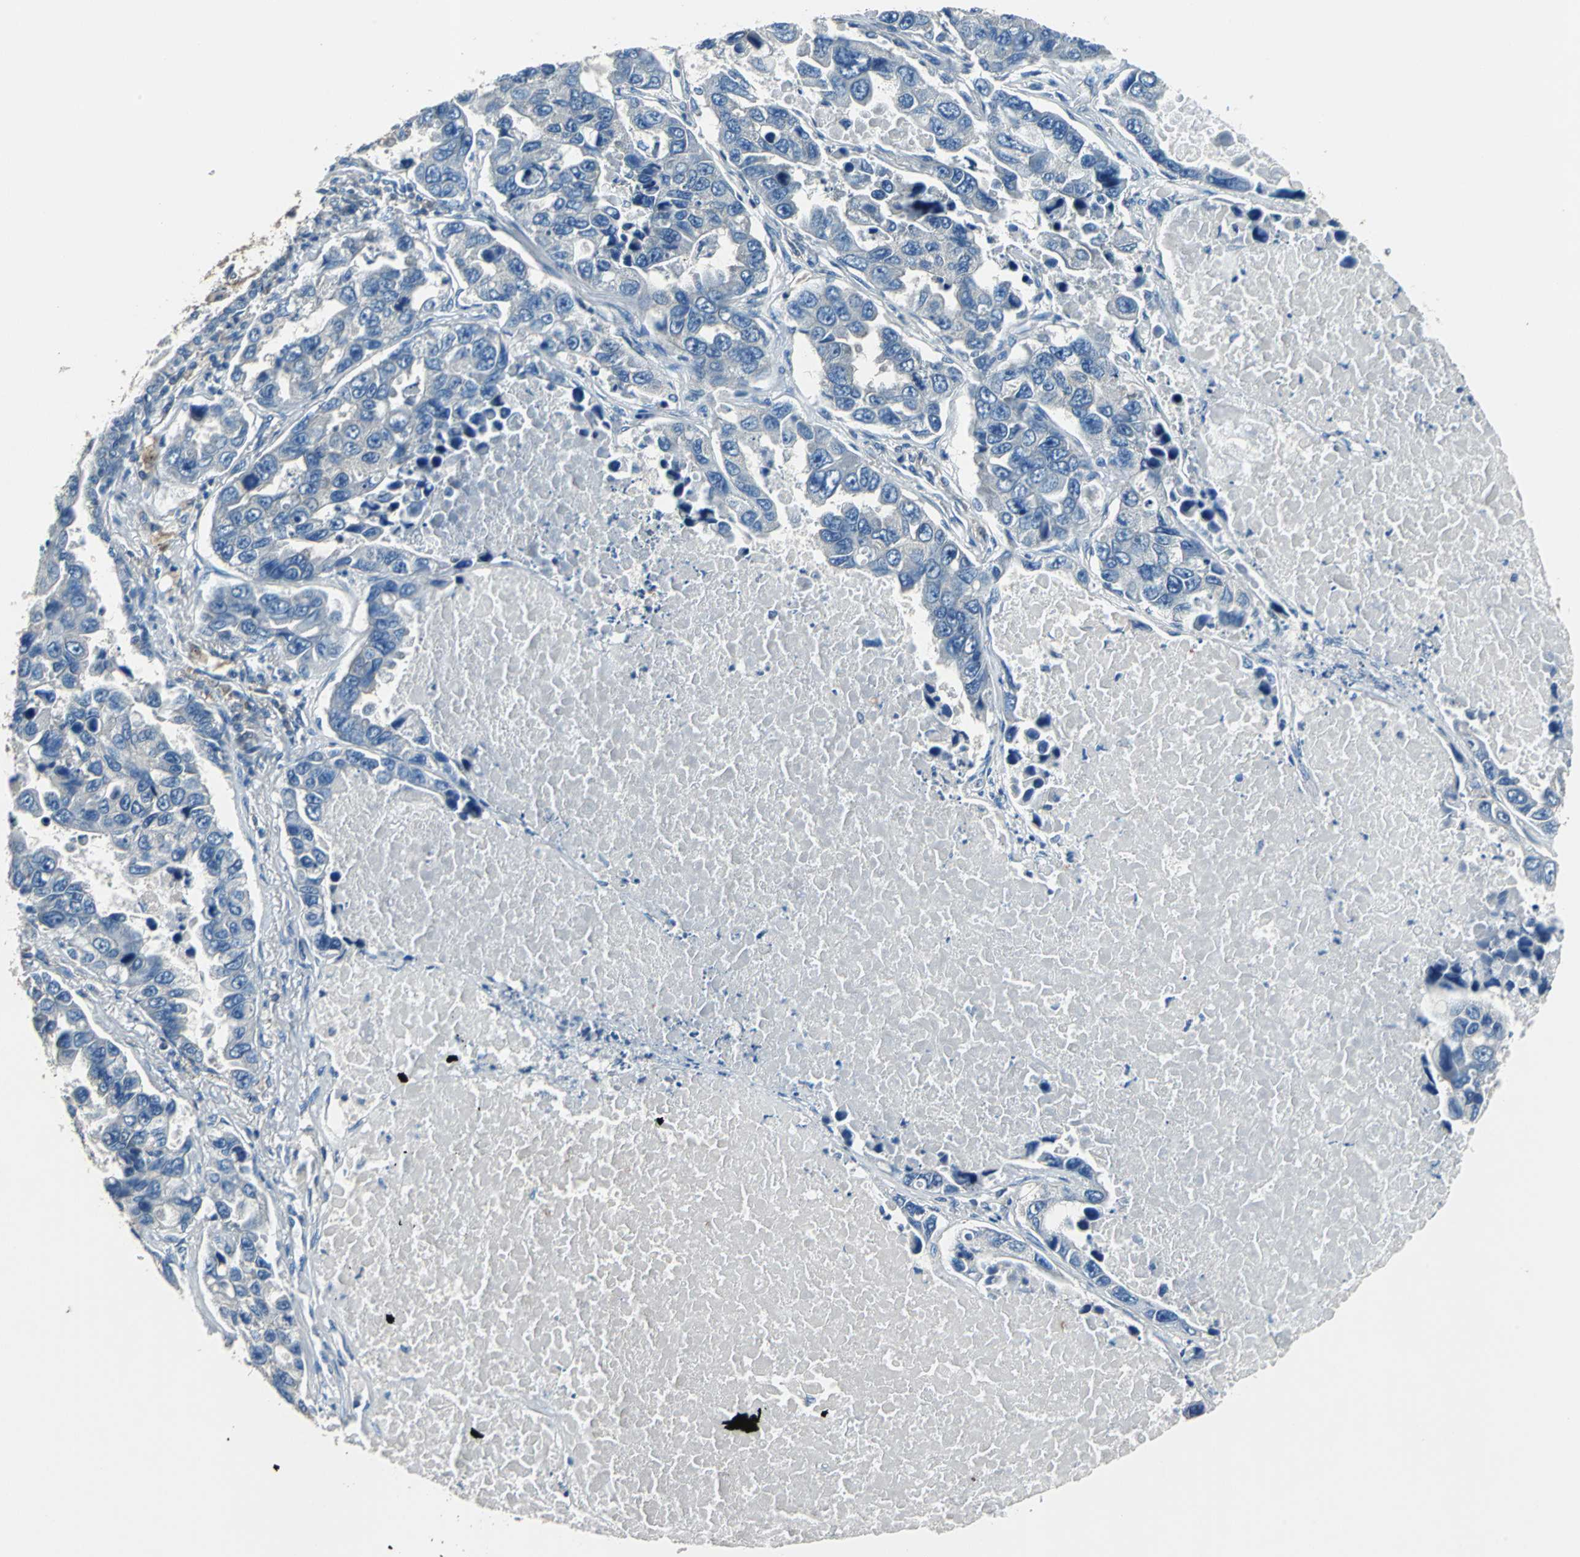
{"staining": {"intensity": "negative", "quantity": "none", "location": "none"}, "tissue": "lung cancer", "cell_type": "Tumor cells", "image_type": "cancer", "snomed": [{"axis": "morphology", "description": "Adenocarcinoma, NOS"}, {"axis": "topography", "description": "Lung"}], "caption": "The histopathology image reveals no staining of tumor cells in lung cancer.", "gene": "PRKCA", "patient": {"sex": "male", "age": 64}}